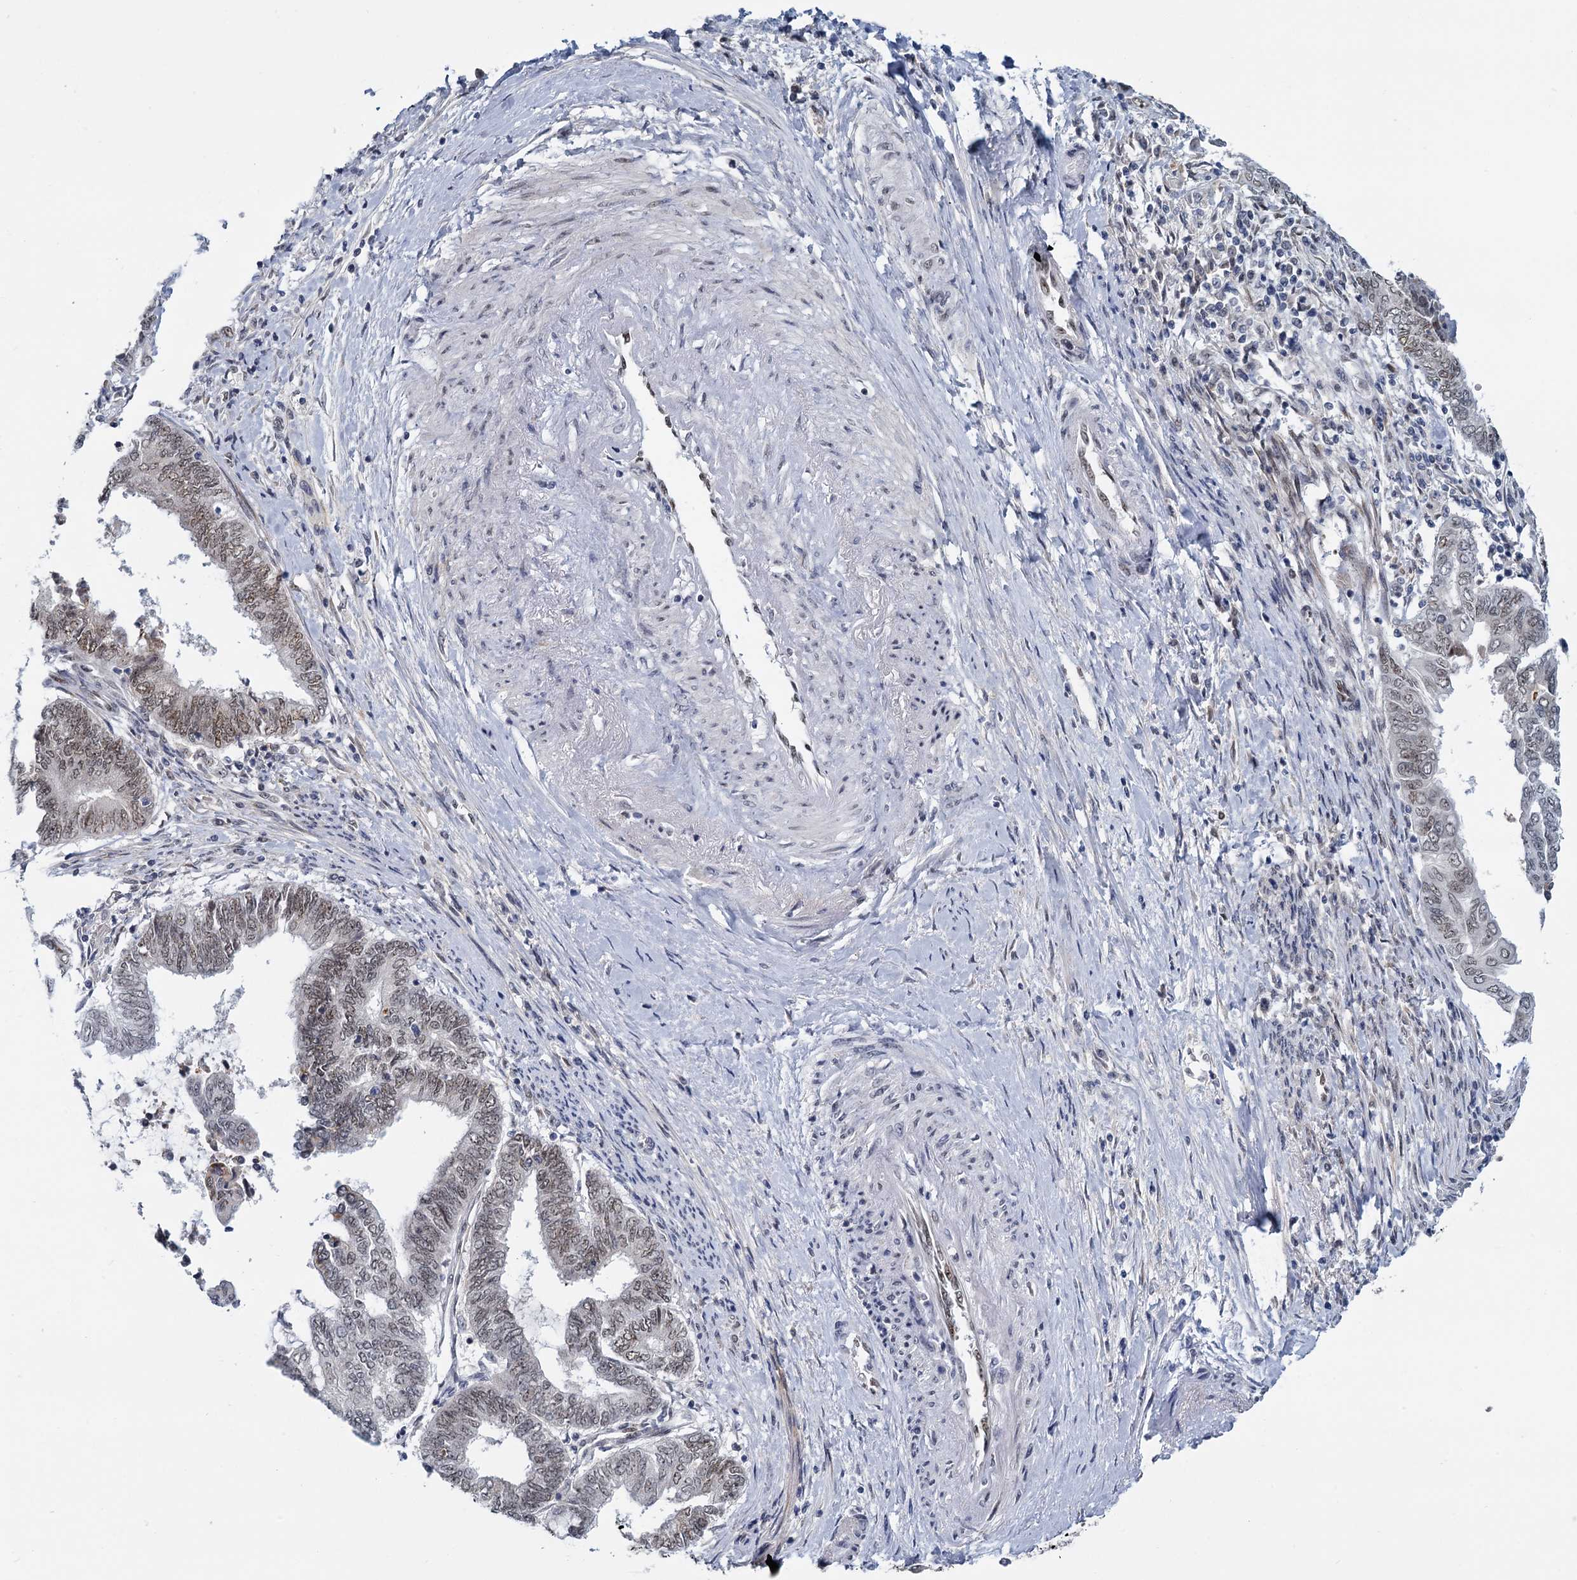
{"staining": {"intensity": "weak", "quantity": ">75%", "location": "nuclear"}, "tissue": "endometrial cancer", "cell_type": "Tumor cells", "image_type": "cancer", "snomed": [{"axis": "morphology", "description": "Adenocarcinoma, NOS"}, {"axis": "topography", "description": "Uterus"}, {"axis": "topography", "description": "Endometrium"}], "caption": "Endometrial adenocarcinoma tissue reveals weak nuclear positivity in about >75% of tumor cells", "gene": "RPRD1A", "patient": {"sex": "female", "age": 70}}